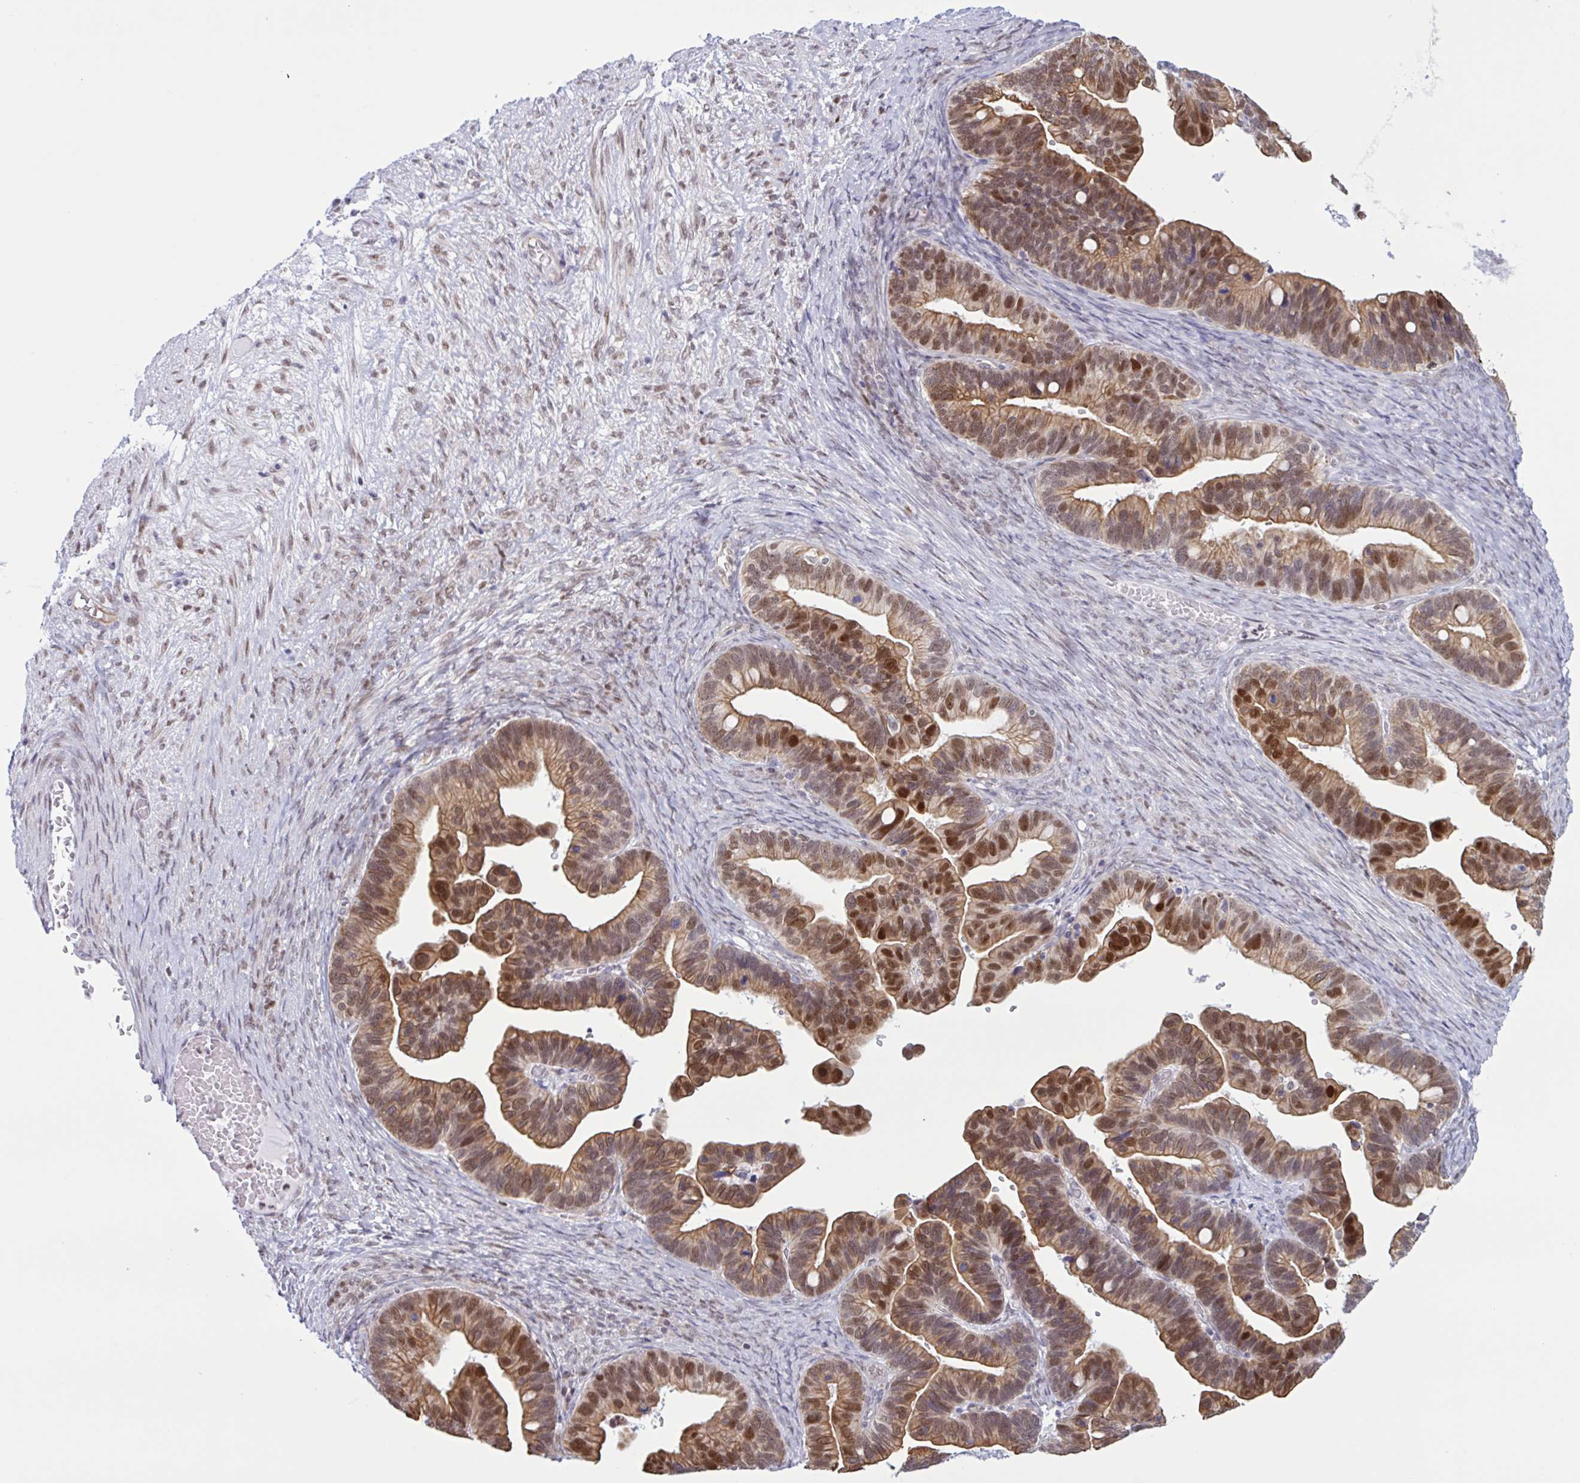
{"staining": {"intensity": "moderate", "quantity": "25%-75%", "location": "cytoplasmic/membranous,nuclear"}, "tissue": "ovarian cancer", "cell_type": "Tumor cells", "image_type": "cancer", "snomed": [{"axis": "morphology", "description": "Cystadenocarcinoma, serous, NOS"}, {"axis": "topography", "description": "Ovary"}], "caption": "A high-resolution micrograph shows IHC staining of ovarian serous cystadenocarcinoma, which reveals moderate cytoplasmic/membranous and nuclear positivity in approximately 25%-75% of tumor cells.", "gene": "PRMT6", "patient": {"sex": "female", "age": 56}}